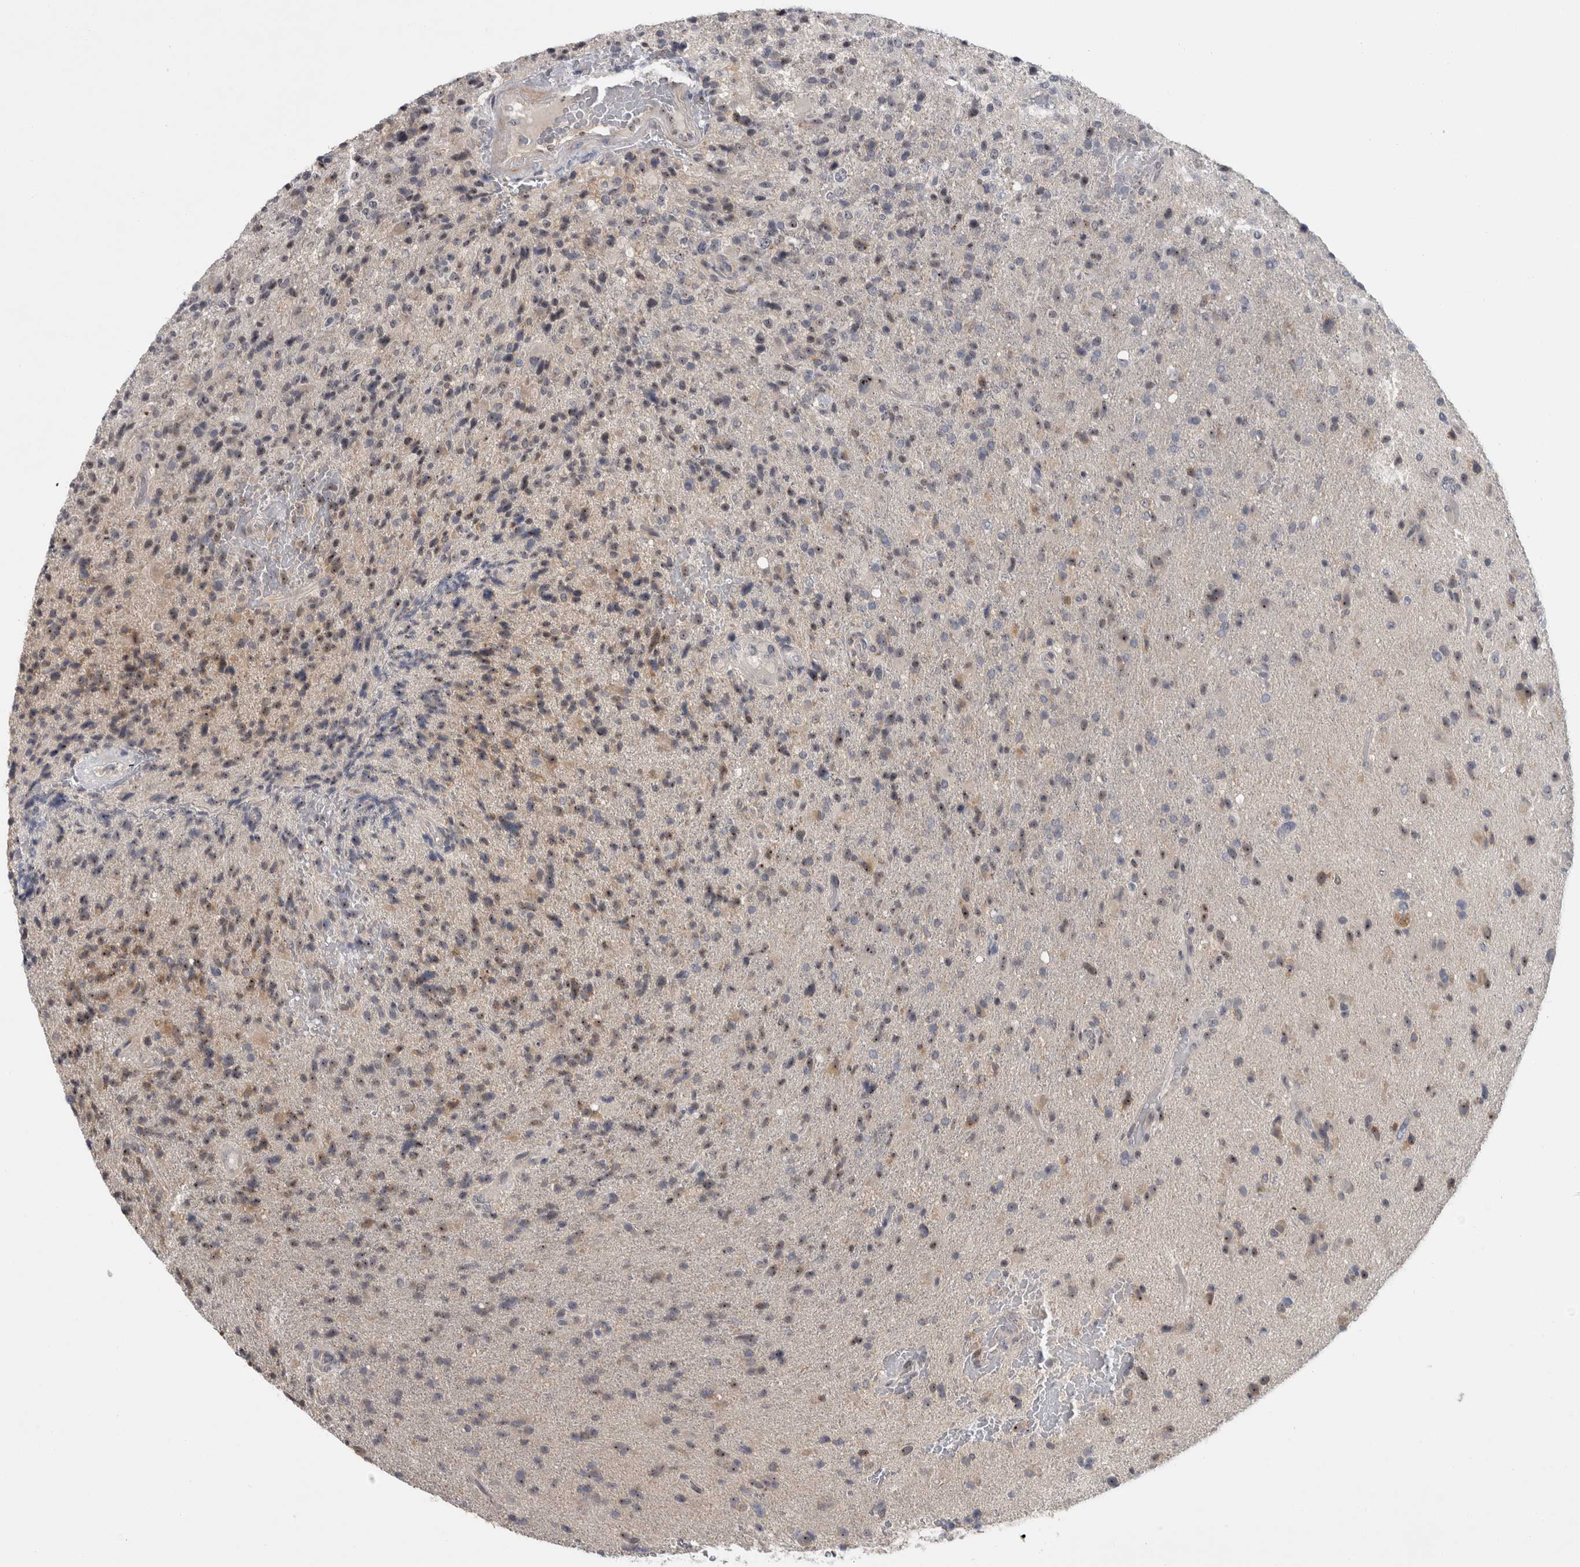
{"staining": {"intensity": "moderate", "quantity": "25%-75%", "location": "nuclear"}, "tissue": "glioma", "cell_type": "Tumor cells", "image_type": "cancer", "snomed": [{"axis": "morphology", "description": "Glioma, malignant, High grade"}, {"axis": "topography", "description": "Brain"}], "caption": "Glioma stained for a protein (brown) exhibits moderate nuclear positive staining in approximately 25%-75% of tumor cells.", "gene": "RBM28", "patient": {"sex": "male", "age": 72}}